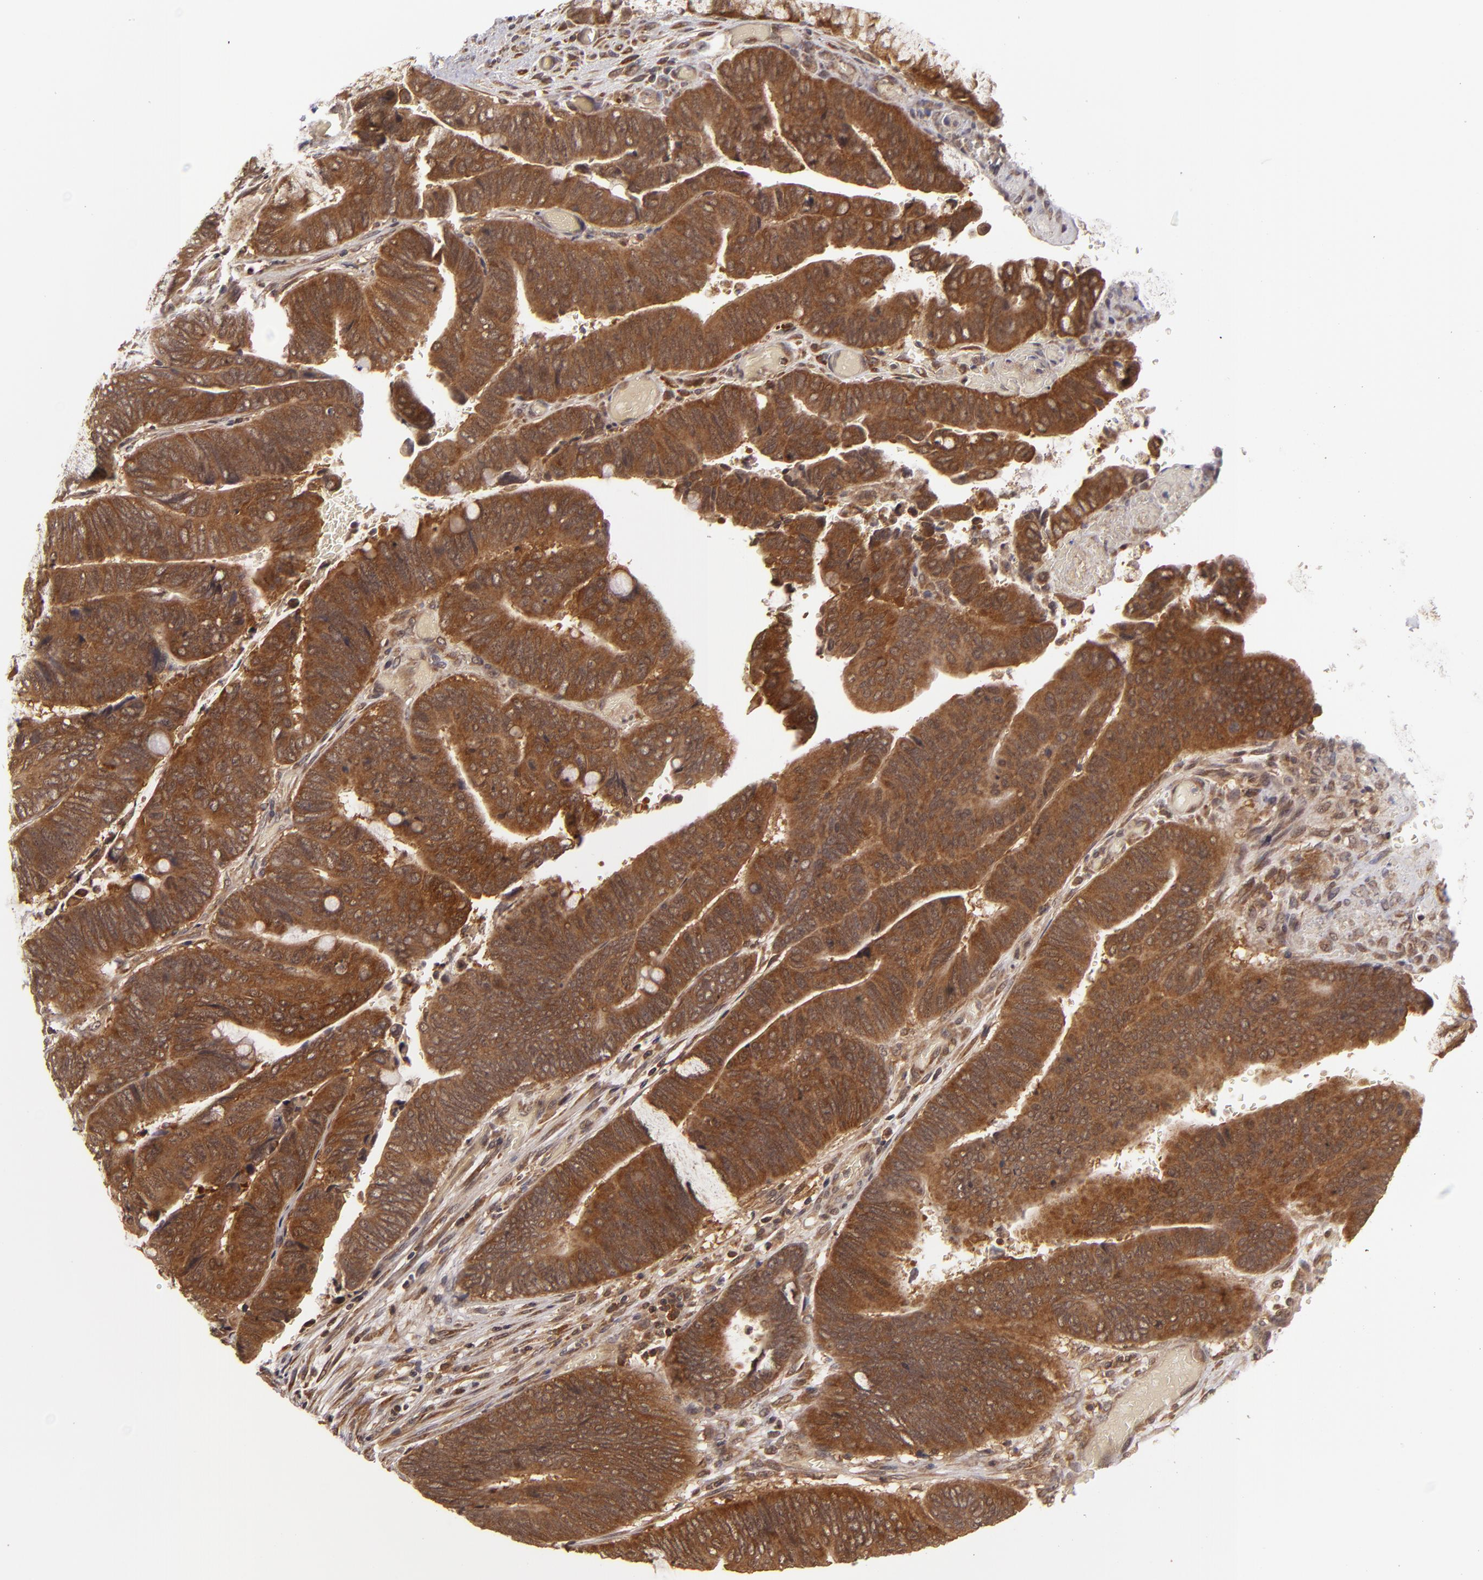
{"staining": {"intensity": "strong", "quantity": ">75%", "location": "cytoplasmic/membranous"}, "tissue": "colorectal cancer", "cell_type": "Tumor cells", "image_type": "cancer", "snomed": [{"axis": "morphology", "description": "Normal tissue, NOS"}, {"axis": "morphology", "description": "Adenocarcinoma, NOS"}, {"axis": "topography", "description": "Rectum"}], "caption": "Strong cytoplasmic/membranous staining is appreciated in approximately >75% of tumor cells in adenocarcinoma (colorectal). (Stains: DAB (3,3'-diaminobenzidine) in brown, nuclei in blue, Microscopy: brightfield microscopy at high magnification).", "gene": "MAPK3", "patient": {"sex": "male", "age": 92}}